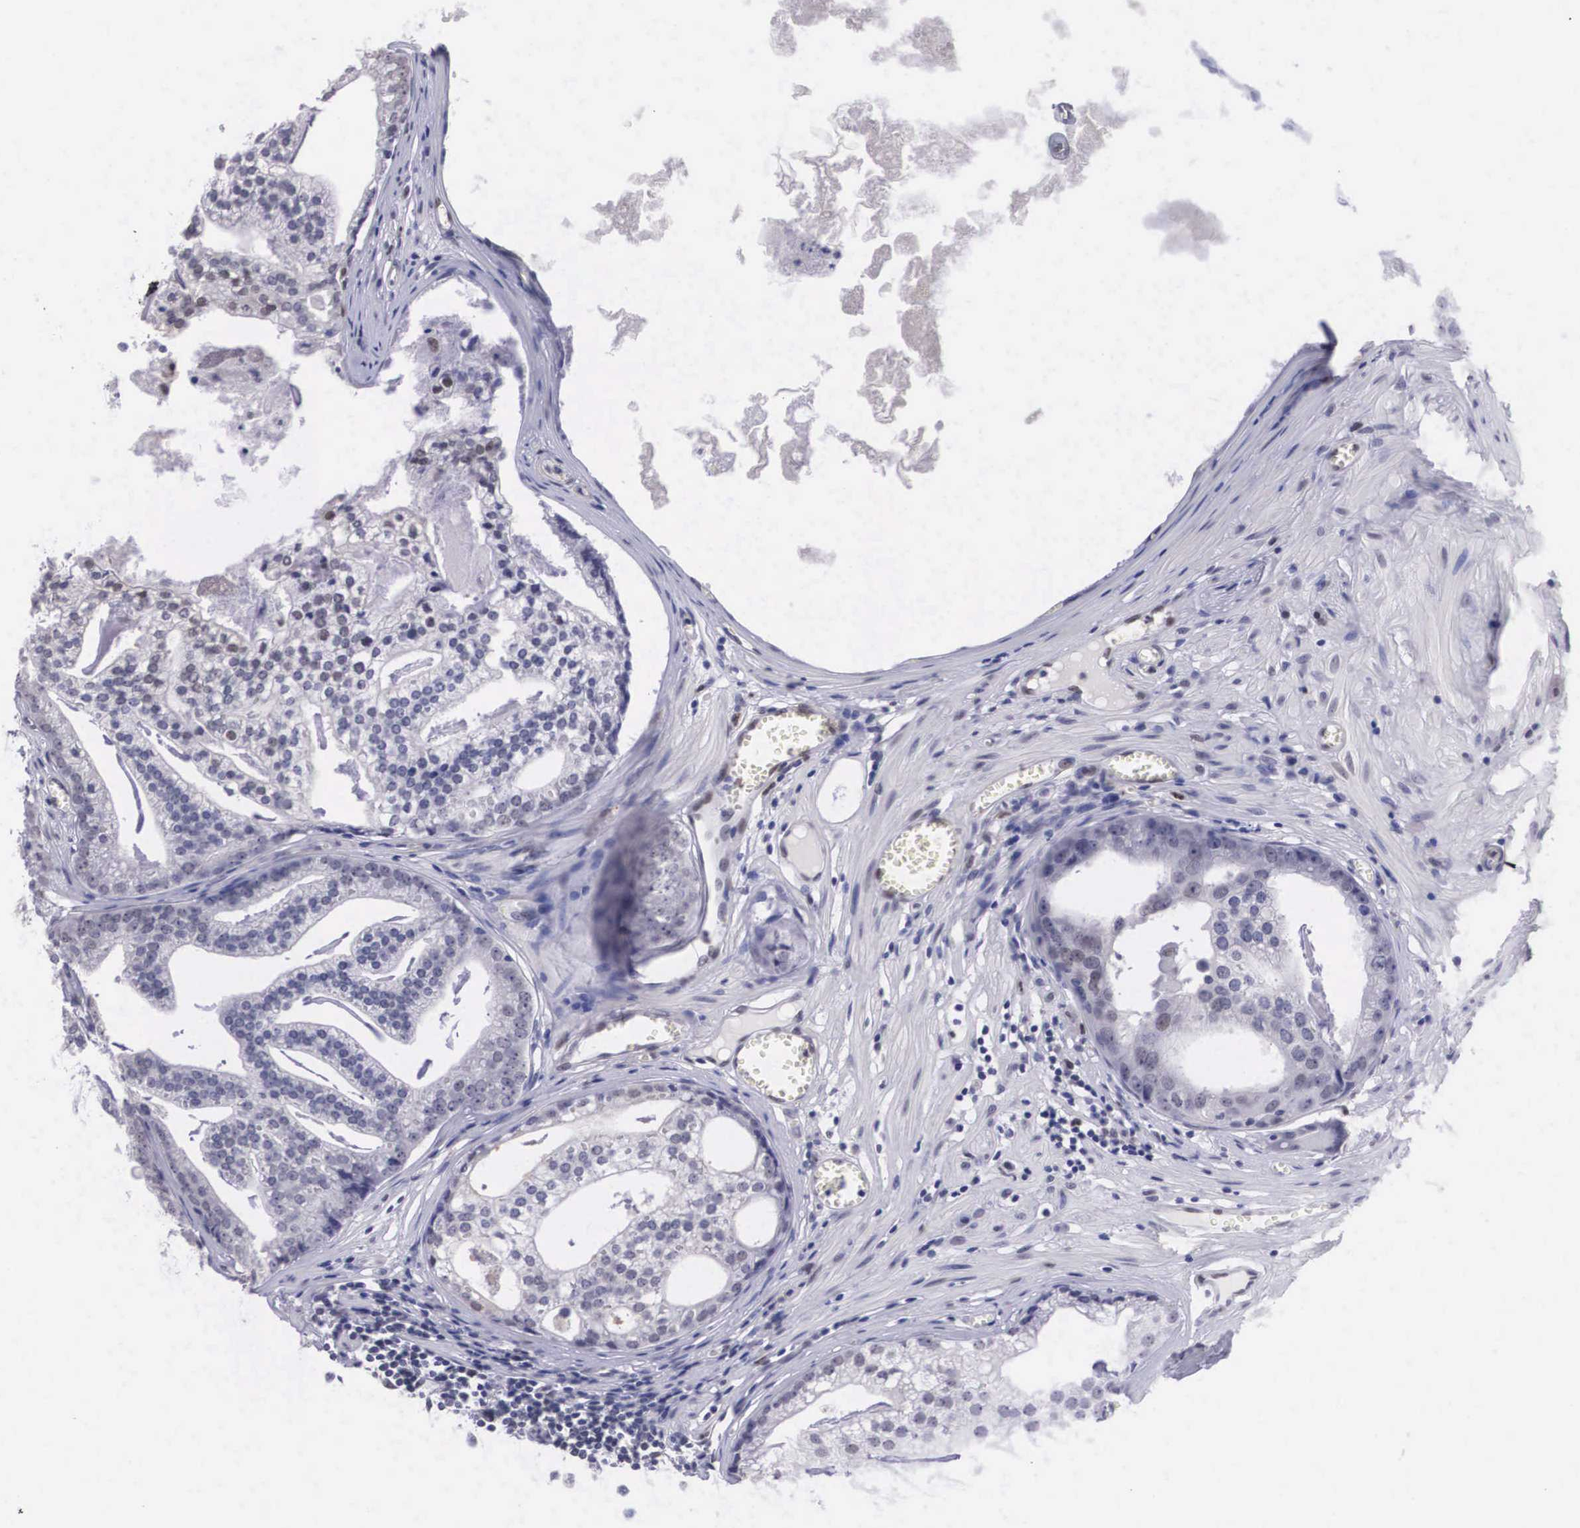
{"staining": {"intensity": "weak", "quantity": "<25%", "location": "nuclear"}, "tissue": "prostate cancer", "cell_type": "Tumor cells", "image_type": "cancer", "snomed": [{"axis": "morphology", "description": "Adenocarcinoma, High grade"}, {"axis": "topography", "description": "Prostate"}], "caption": "Immunohistochemical staining of prostate cancer (adenocarcinoma (high-grade)) demonstrates no significant staining in tumor cells.", "gene": "ETV6", "patient": {"sex": "male", "age": 56}}